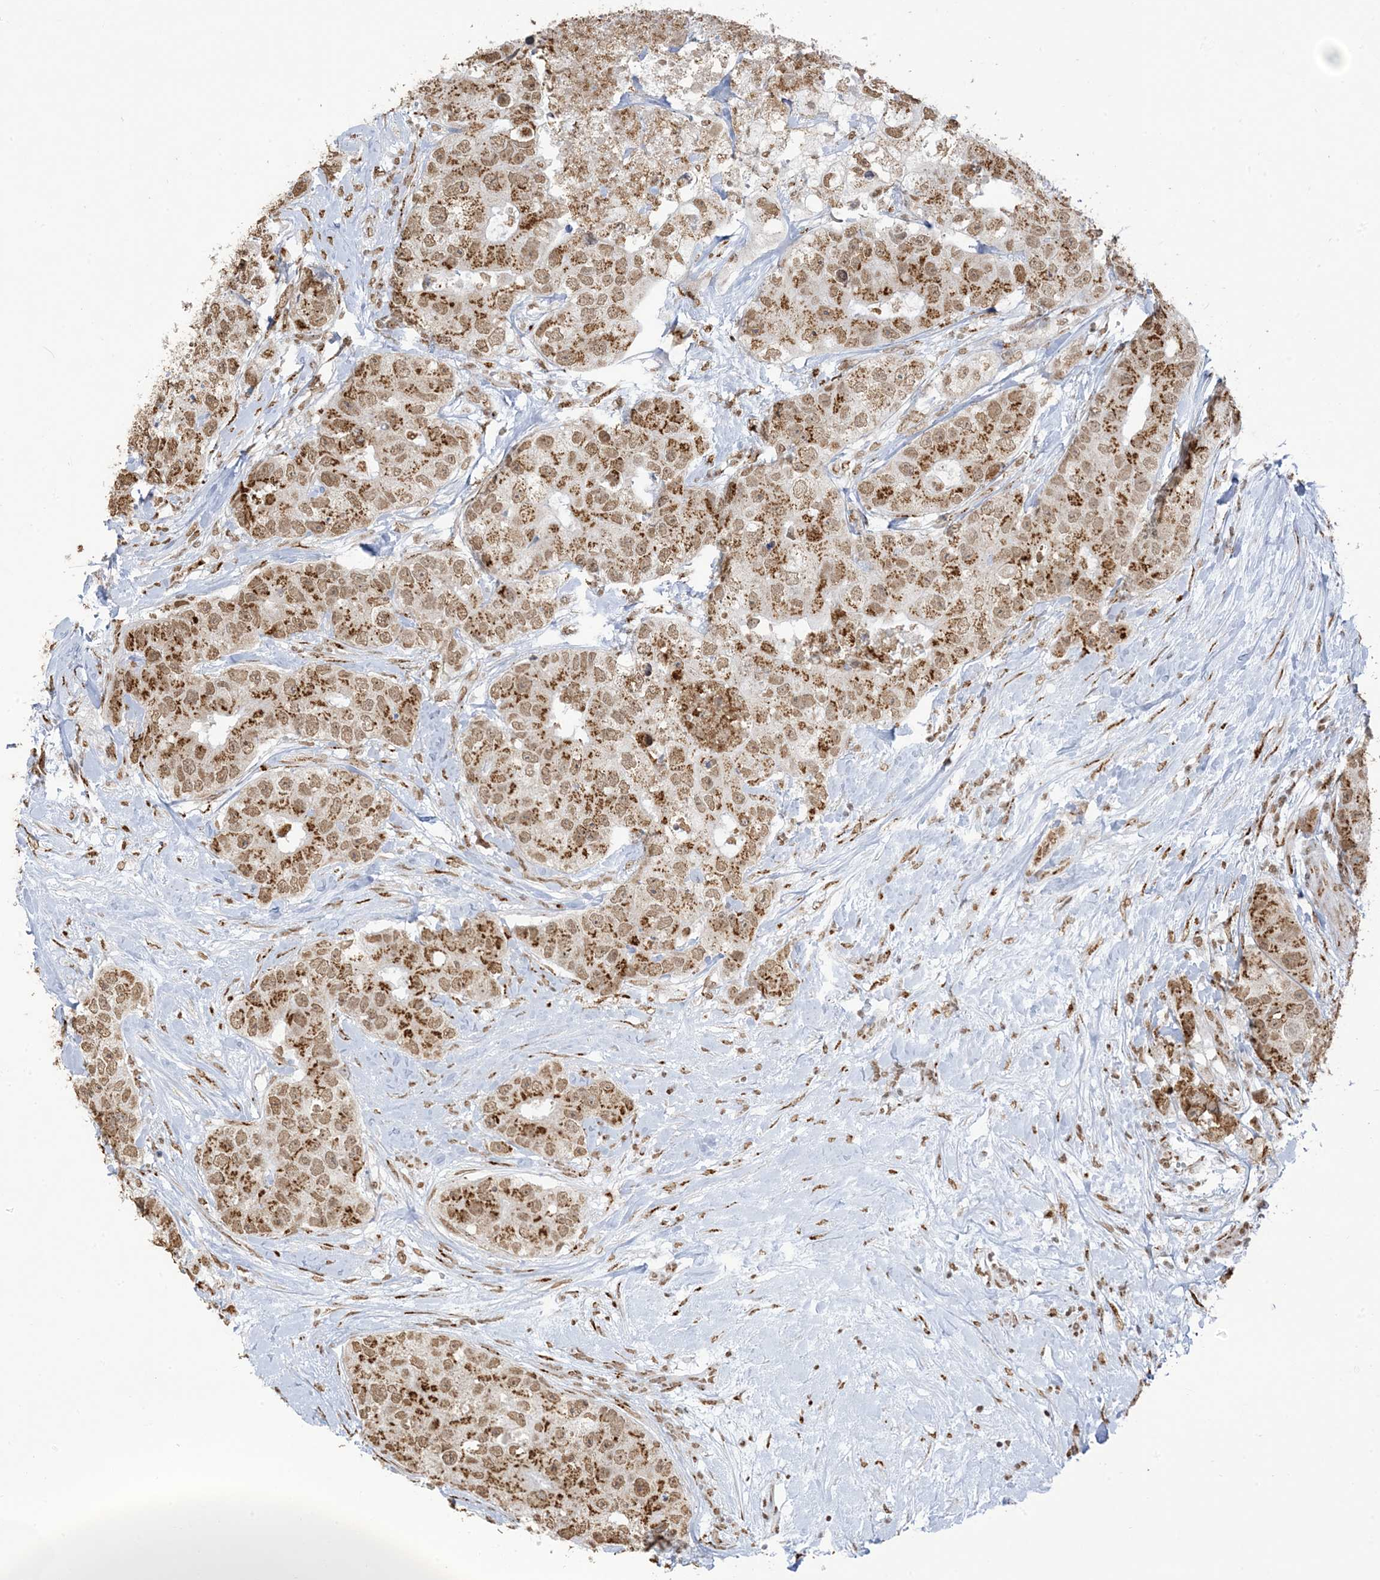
{"staining": {"intensity": "moderate", "quantity": ">75%", "location": "cytoplasmic/membranous,nuclear"}, "tissue": "breast cancer", "cell_type": "Tumor cells", "image_type": "cancer", "snomed": [{"axis": "morphology", "description": "Duct carcinoma"}, {"axis": "topography", "description": "Breast"}], "caption": "DAB immunohistochemical staining of human invasive ductal carcinoma (breast) displays moderate cytoplasmic/membranous and nuclear protein positivity in about >75% of tumor cells.", "gene": "GPR107", "patient": {"sex": "female", "age": 62}}